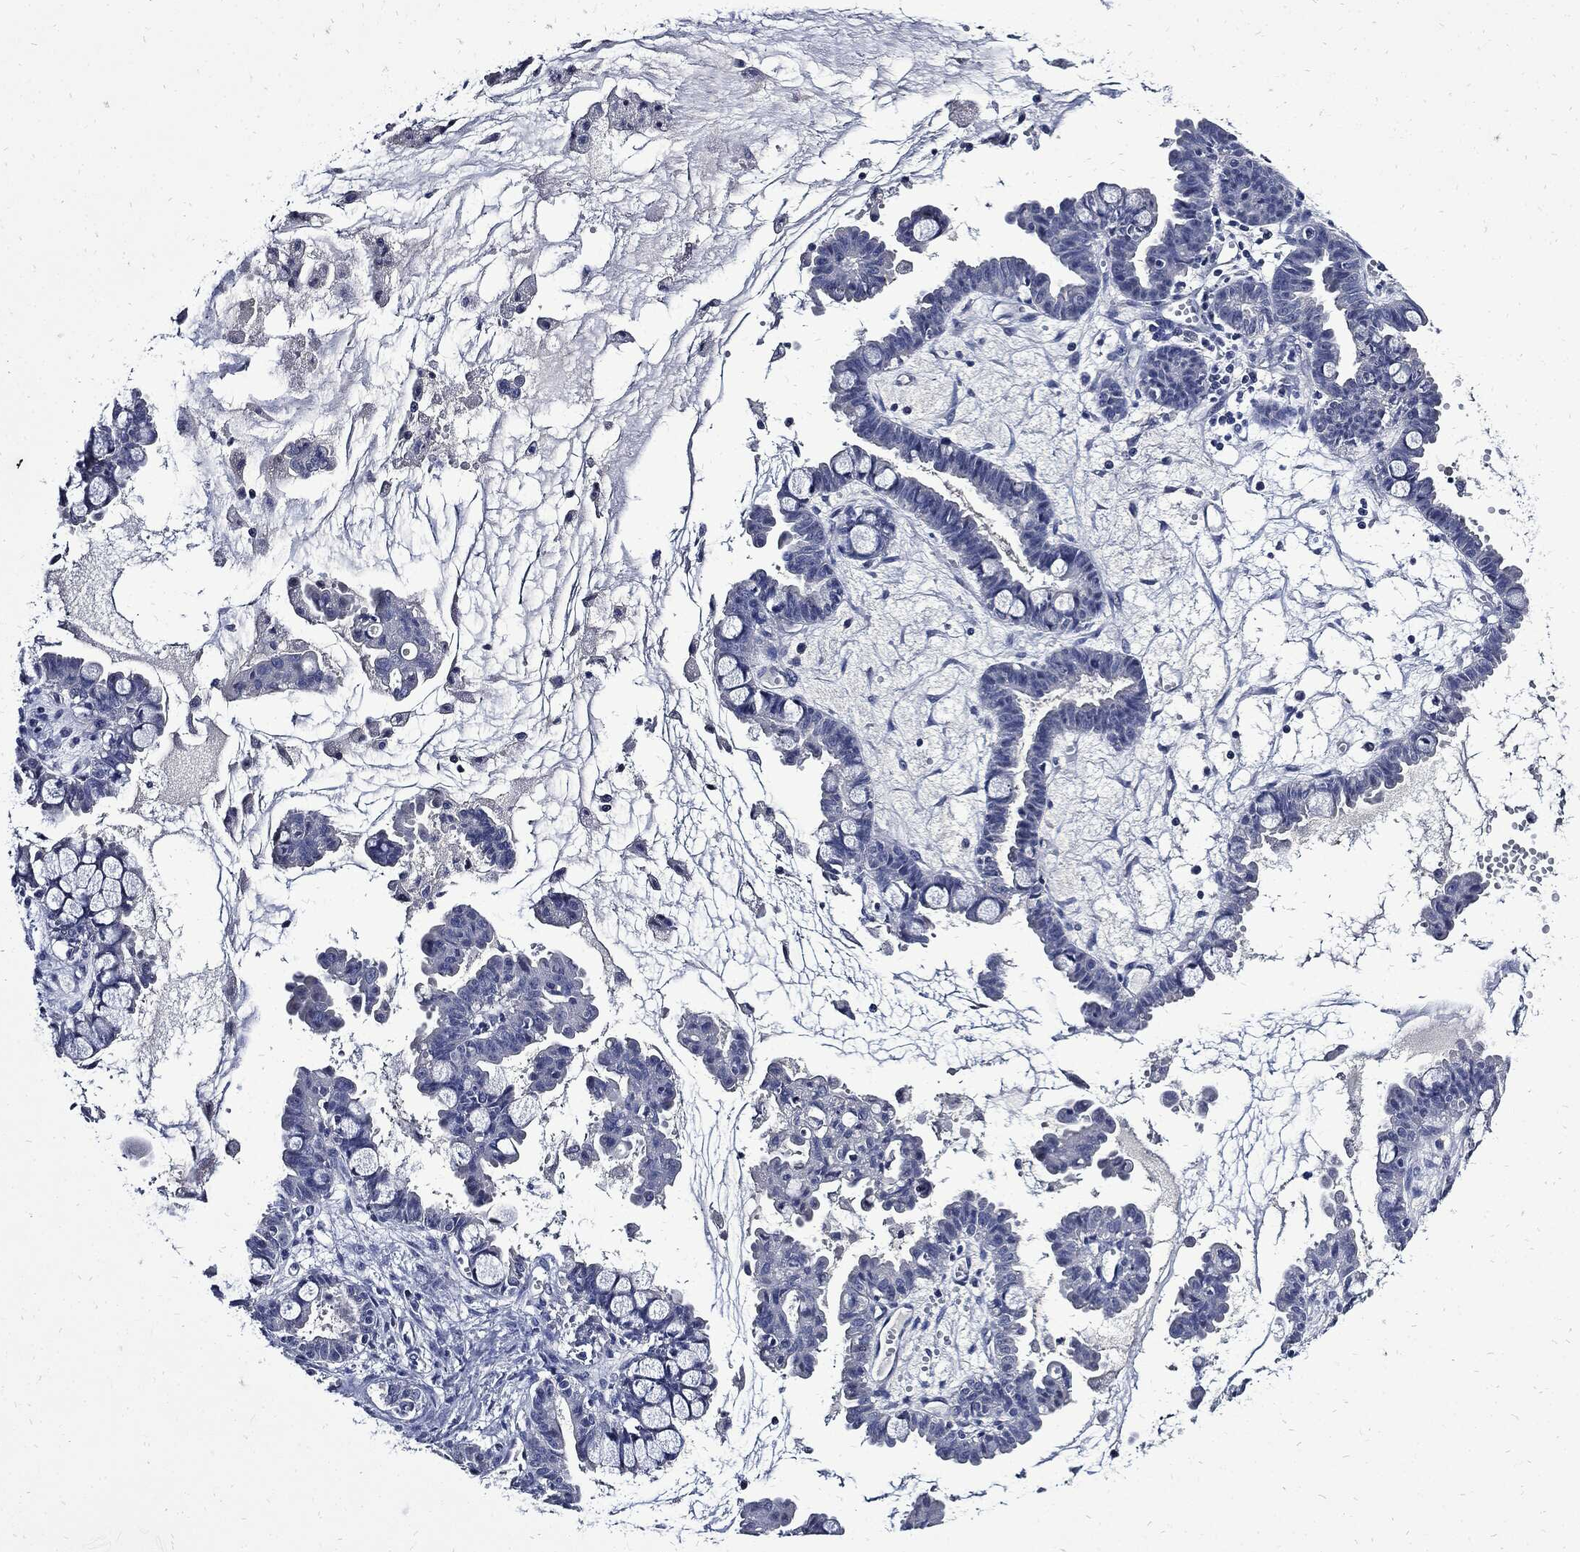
{"staining": {"intensity": "negative", "quantity": "none", "location": "none"}, "tissue": "ovarian cancer", "cell_type": "Tumor cells", "image_type": "cancer", "snomed": [{"axis": "morphology", "description": "Cystadenocarcinoma, mucinous, NOS"}, {"axis": "topography", "description": "Ovary"}], "caption": "An immunohistochemistry histopathology image of mucinous cystadenocarcinoma (ovarian) is shown. There is no staining in tumor cells of mucinous cystadenocarcinoma (ovarian).", "gene": "CPE", "patient": {"sex": "female", "age": 63}}